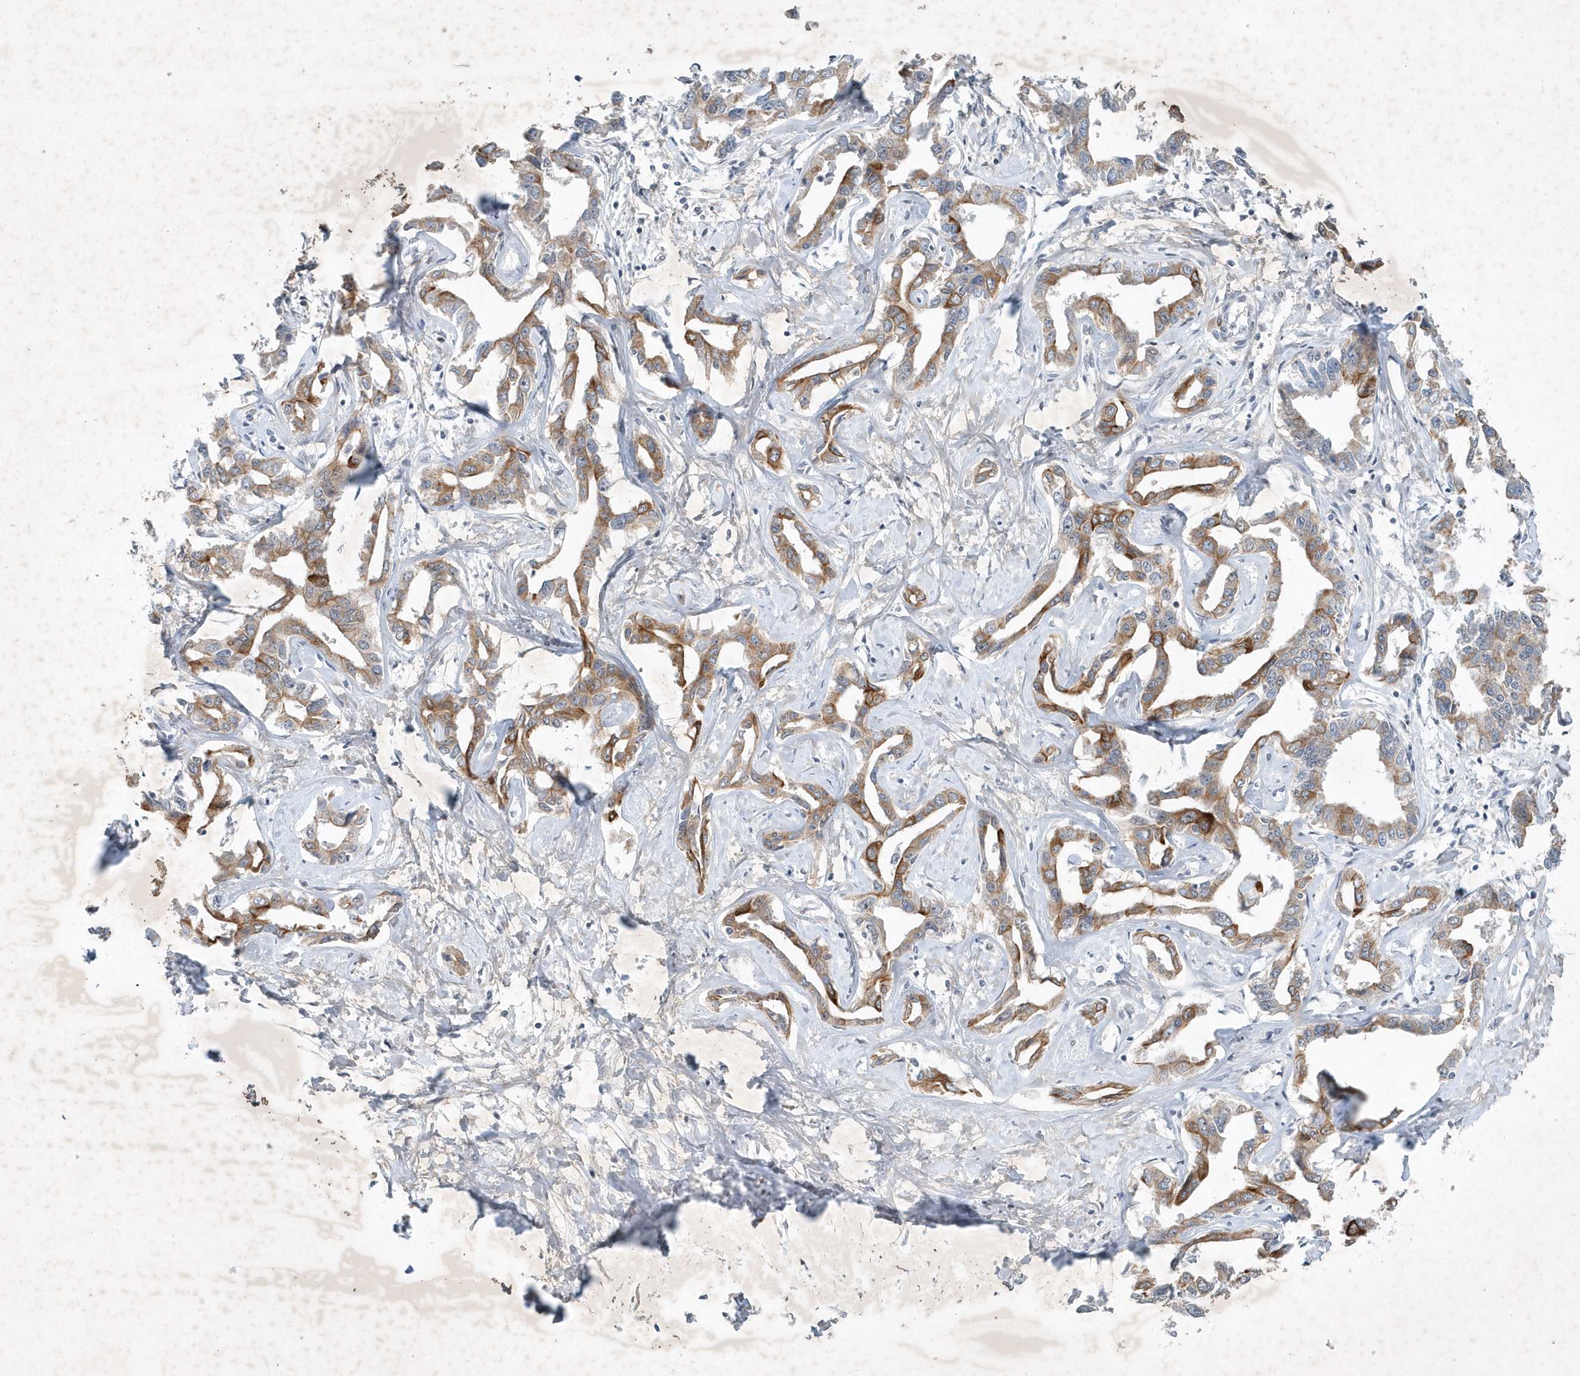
{"staining": {"intensity": "moderate", "quantity": ">75%", "location": "cytoplasmic/membranous"}, "tissue": "liver cancer", "cell_type": "Tumor cells", "image_type": "cancer", "snomed": [{"axis": "morphology", "description": "Cholangiocarcinoma"}, {"axis": "topography", "description": "Liver"}], "caption": "The image shows immunohistochemical staining of liver cancer. There is moderate cytoplasmic/membranous positivity is identified in about >75% of tumor cells. Ihc stains the protein of interest in brown and the nuclei are stained blue.", "gene": "ZBTB9", "patient": {"sex": "male", "age": 59}}